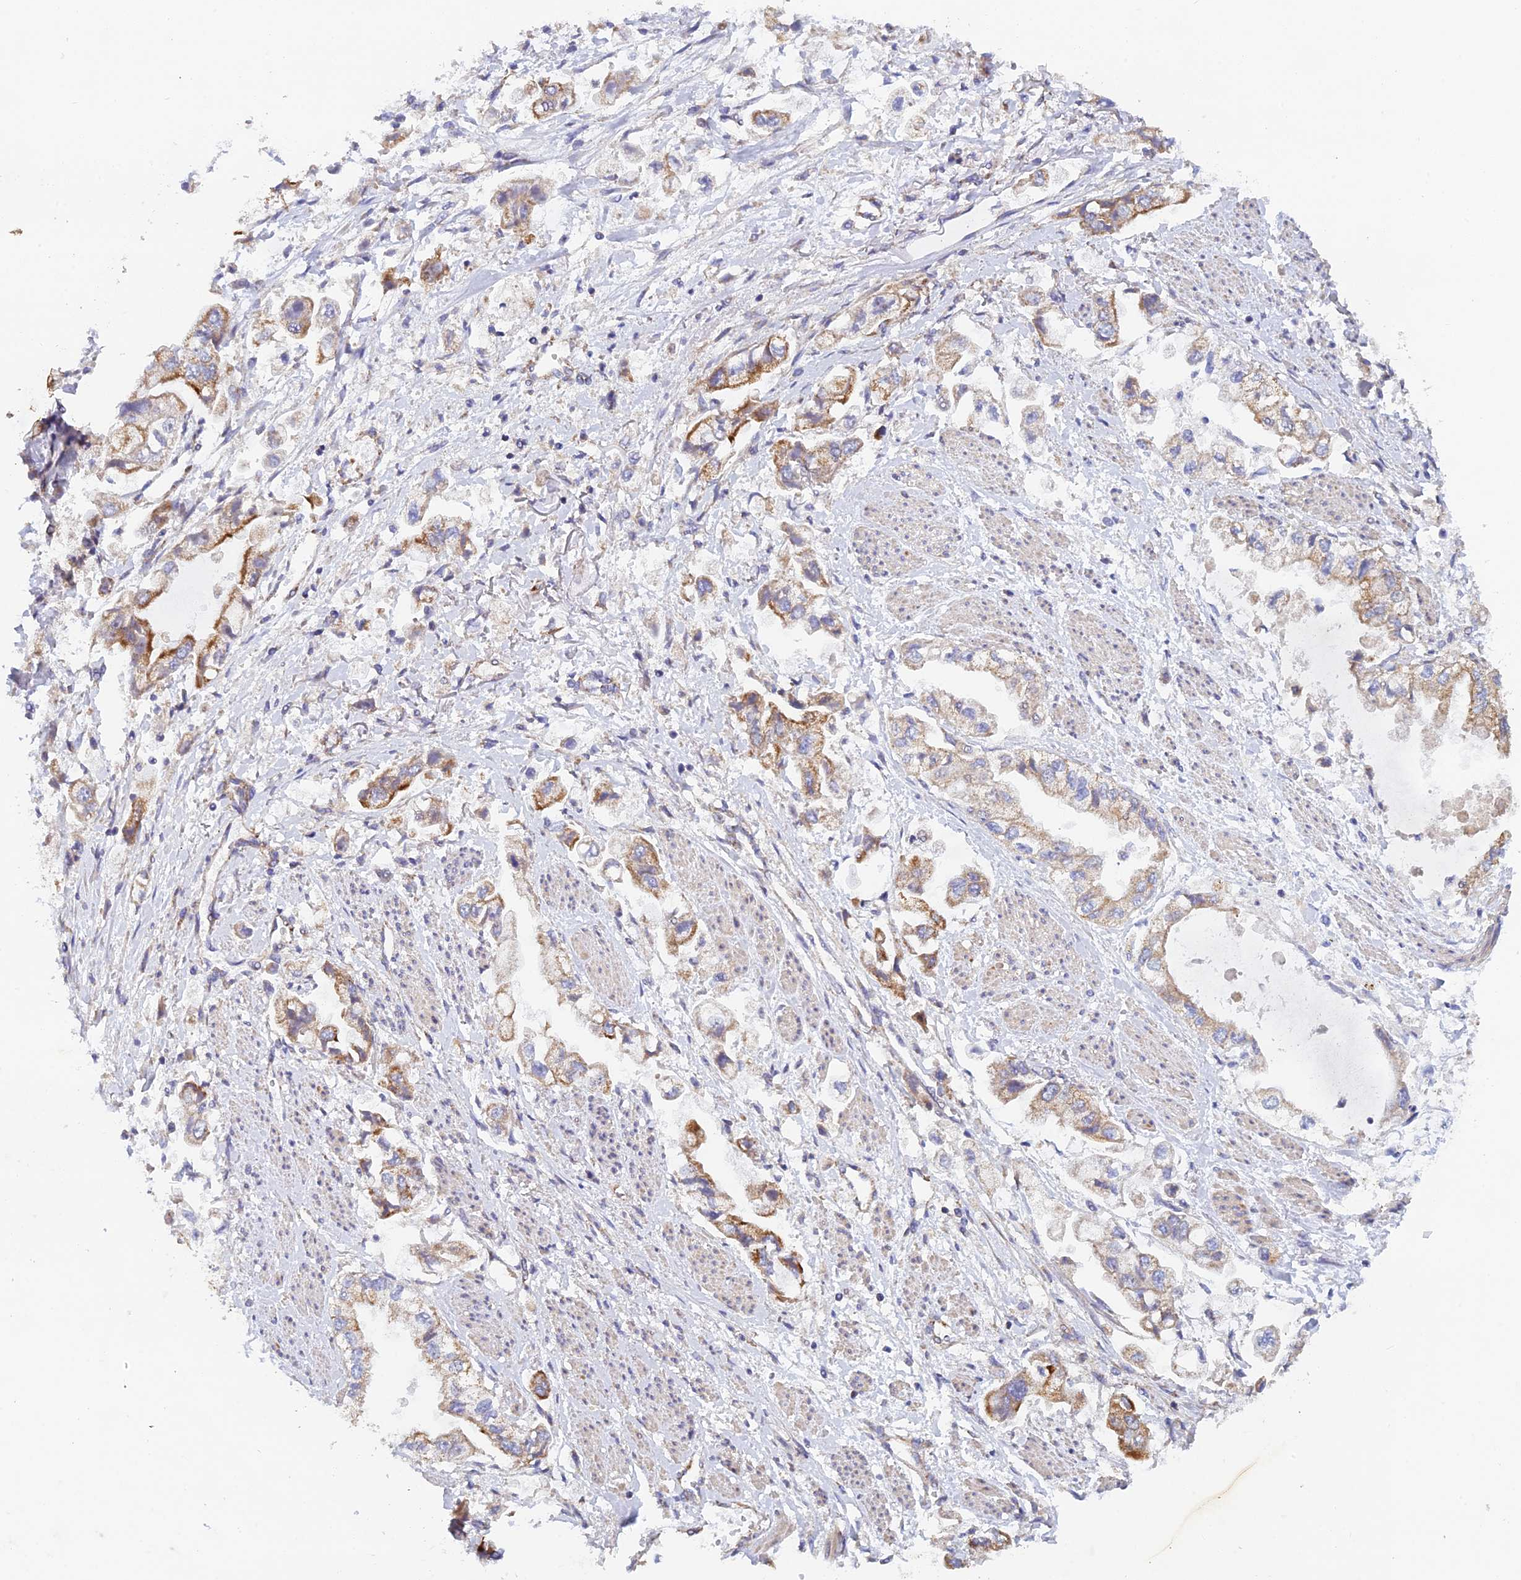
{"staining": {"intensity": "moderate", "quantity": ">75%", "location": "cytoplasmic/membranous"}, "tissue": "stomach cancer", "cell_type": "Tumor cells", "image_type": "cancer", "snomed": [{"axis": "morphology", "description": "Adenocarcinoma, NOS"}, {"axis": "topography", "description": "Stomach"}], "caption": "Immunohistochemical staining of adenocarcinoma (stomach) reveals moderate cytoplasmic/membranous protein staining in about >75% of tumor cells.", "gene": "MRPS9", "patient": {"sex": "male", "age": 62}}